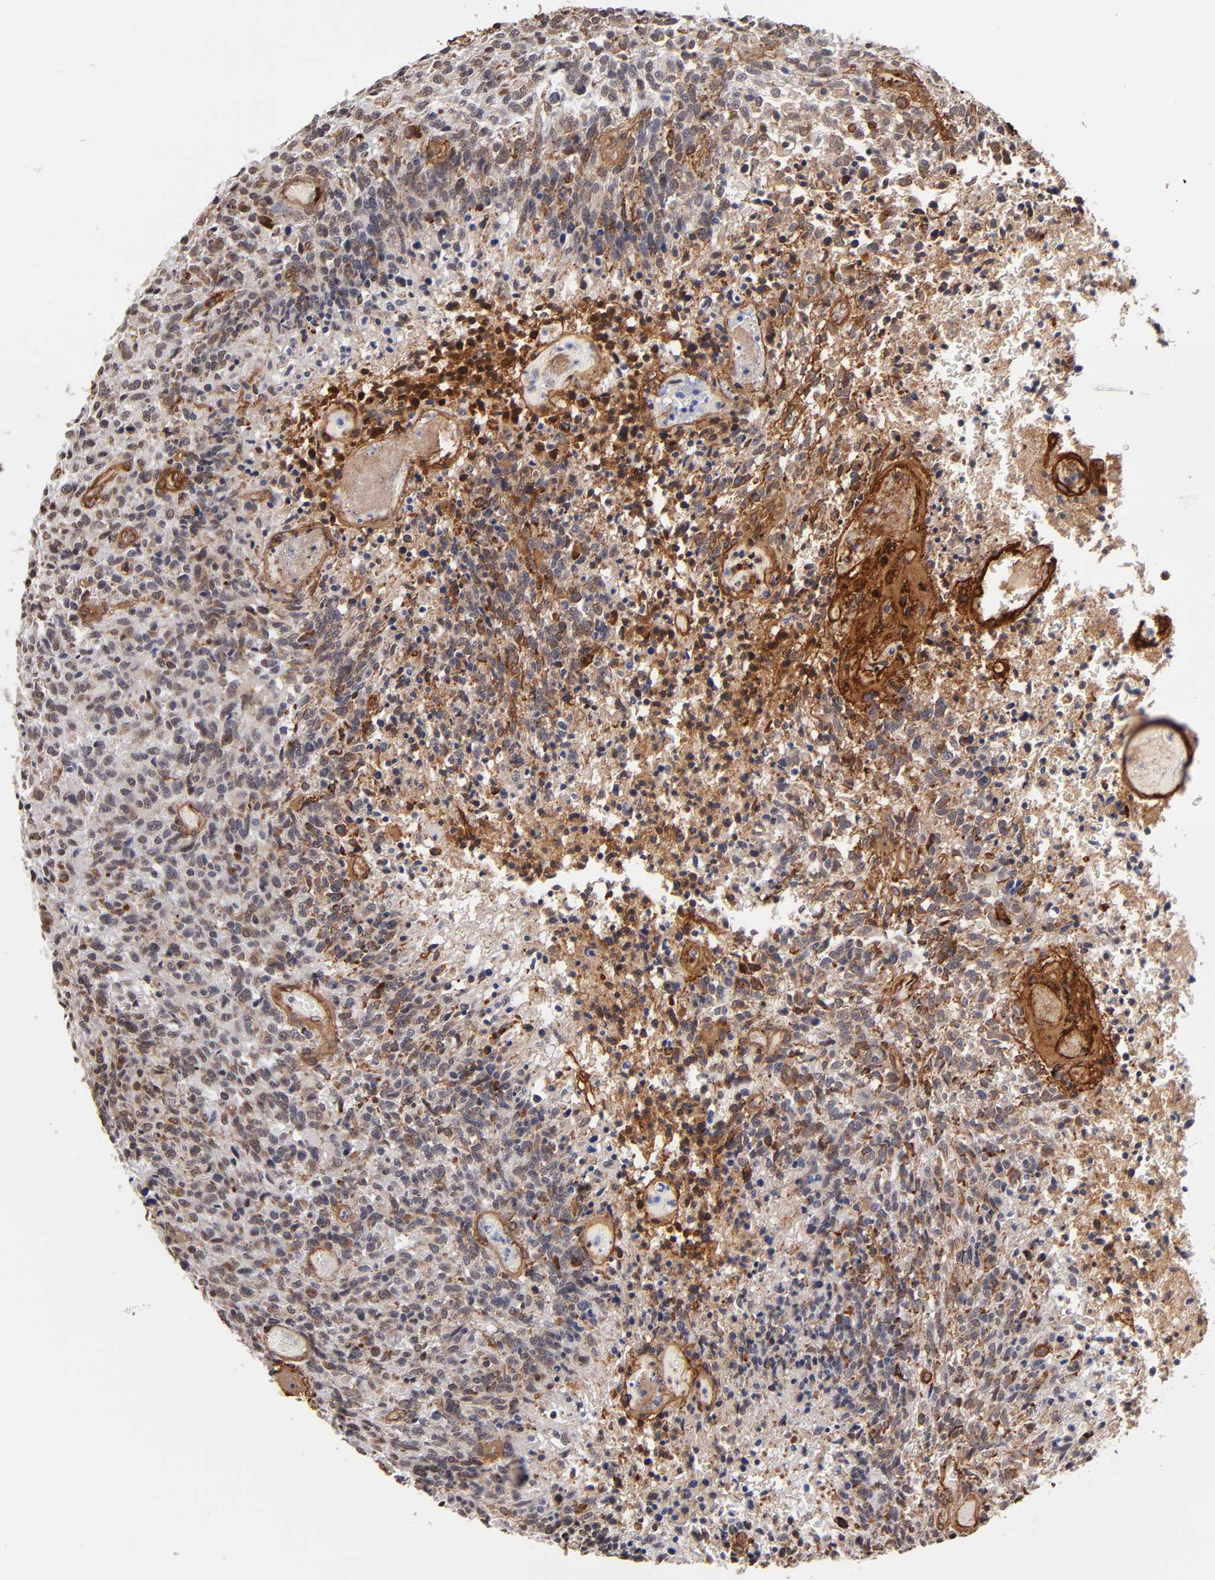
{"staining": {"intensity": "weak", "quantity": "25%-75%", "location": "cytoplasmic/membranous,nuclear"}, "tissue": "glioma", "cell_type": "Tumor cells", "image_type": "cancer", "snomed": [{"axis": "morphology", "description": "Glioma, malignant, High grade"}, {"axis": "topography", "description": "Brain"}], "caption": "High-magnification brightfield microscopy of glioma stained with DAB (brown) and counterstained with hematoxylin (blue). tumor cells exhibit weak cytoplasmic/membranous and nuclear staining is identified in about25%-75% of cells.", "gene": "LAMC1", "patient": {"sex": "male", "age": 36}}